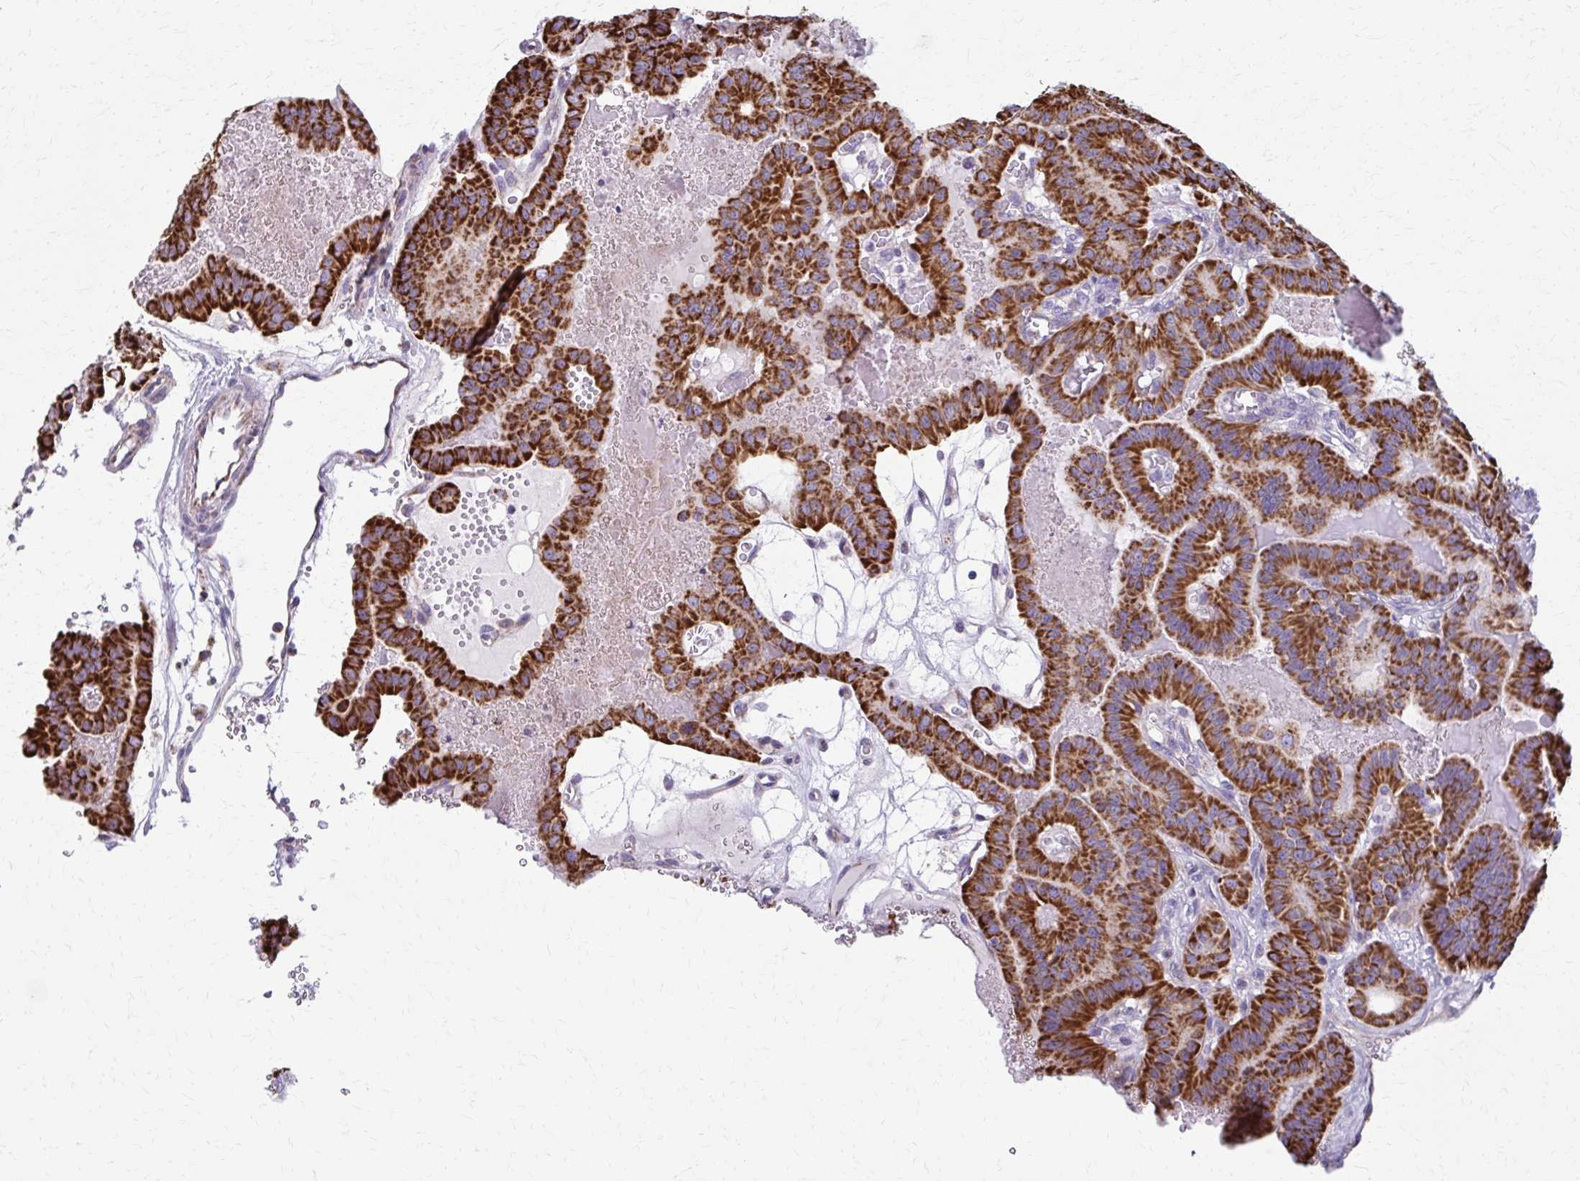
{"staining": {"intensity": "strong", "quantity": ">75%", "location": "cytoplasmic/membranous"}, "tissue": "thyroid cancer", "cell_type": "Tumor cells", "image_type": "cancer", "snomed": [{"axis": "morphology", "description": "Papillary adenocarcinoma, NOS"}, {"axis": "topography", "description": "Thyroid gland"}], "caption": "The histopathology image demonstrates a brown stain indicating the presence of a protein in the cytoplasmic/membranous of tumor cells in papillary adenocarcinoma (thyroid). Nuclei are stained in blue.", "gene": "TVP23A", "patient": {"sex": "male", "age": 87}}